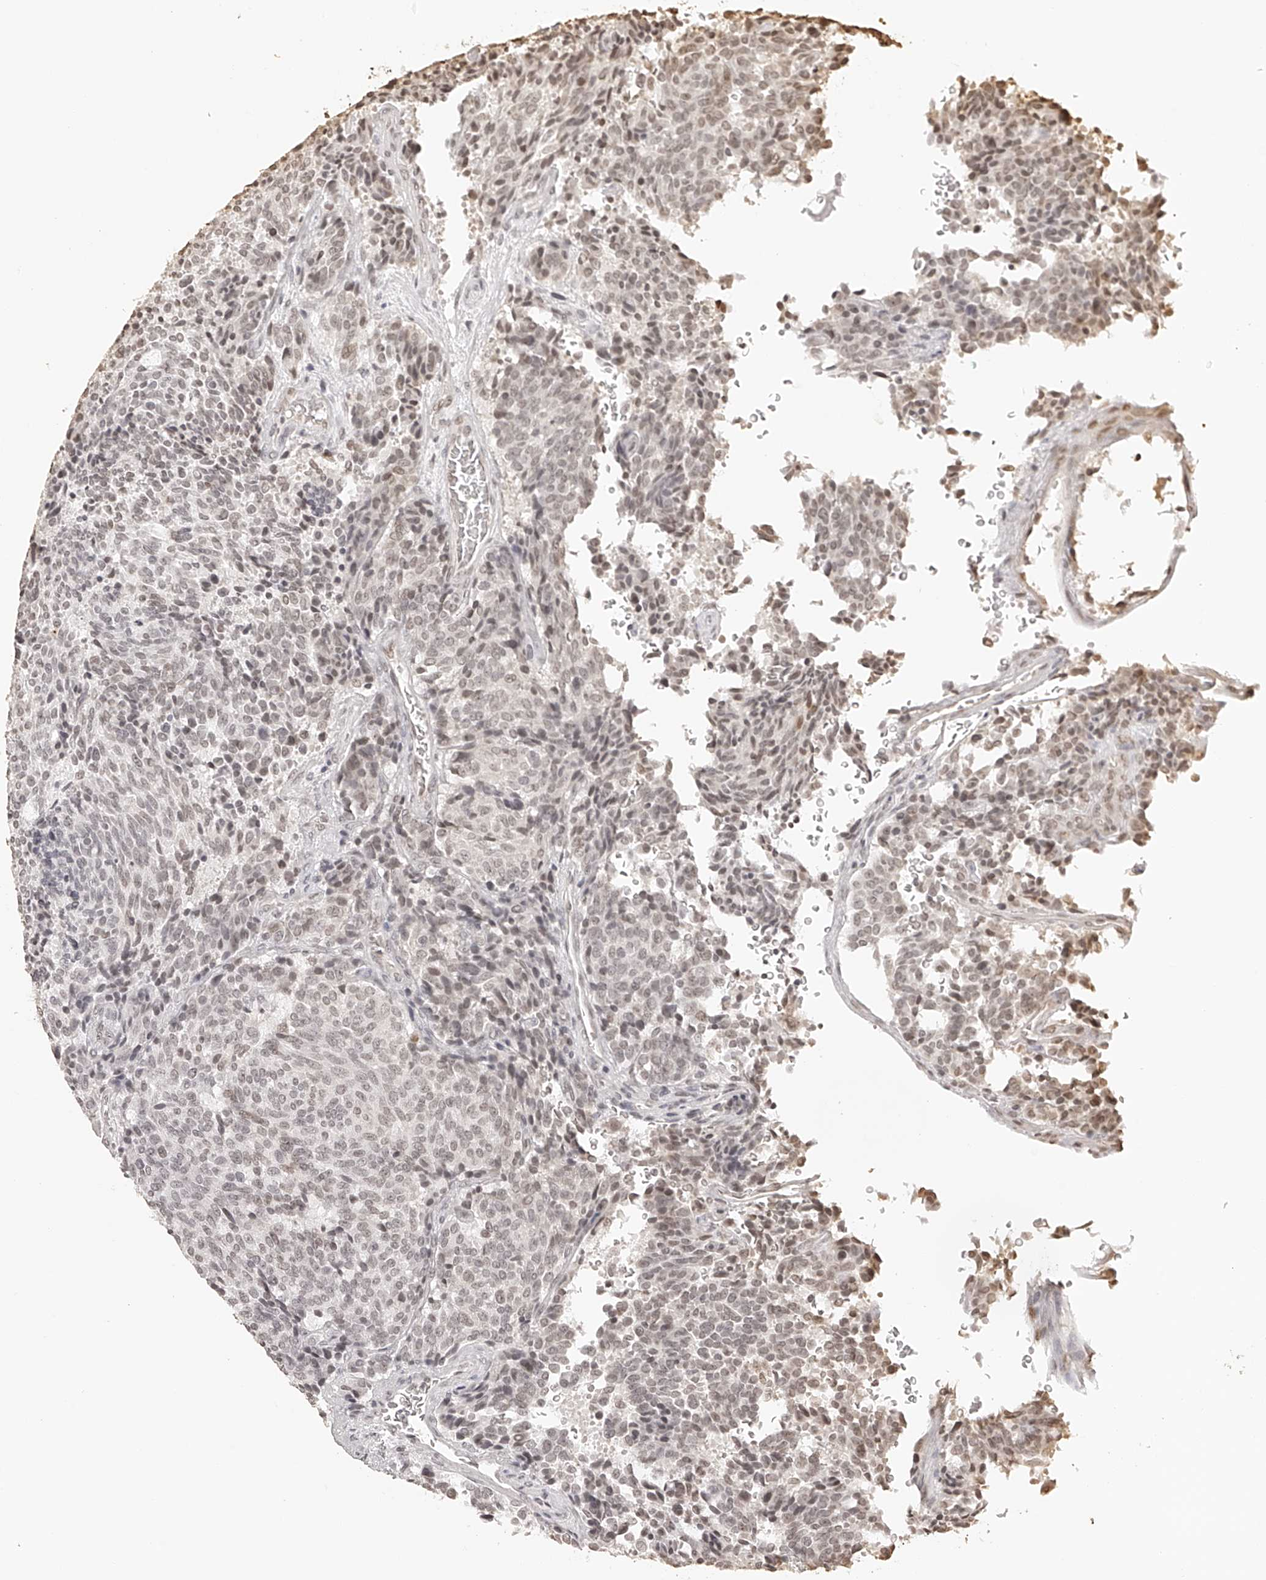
{"staining": {"intensity": "weak", "quantity": ">75%", "location": "nuclear"}, "tissue": "carcinoid", "cell_type": "Tumor cells", "image_type": "cancer", "snomed": [{"axis": "morphology", "description": "Carcinoid, malignant, NOS"}, {"axis": "topography", "description": "Pancreas"}], "caption": "Protein analysis of carcinoid tissue demonstrates weak nuclear staining in approximately >75% of tumor cells.", "gene": "ZNF503", "patient": {"sex": "female", "age": 54}}